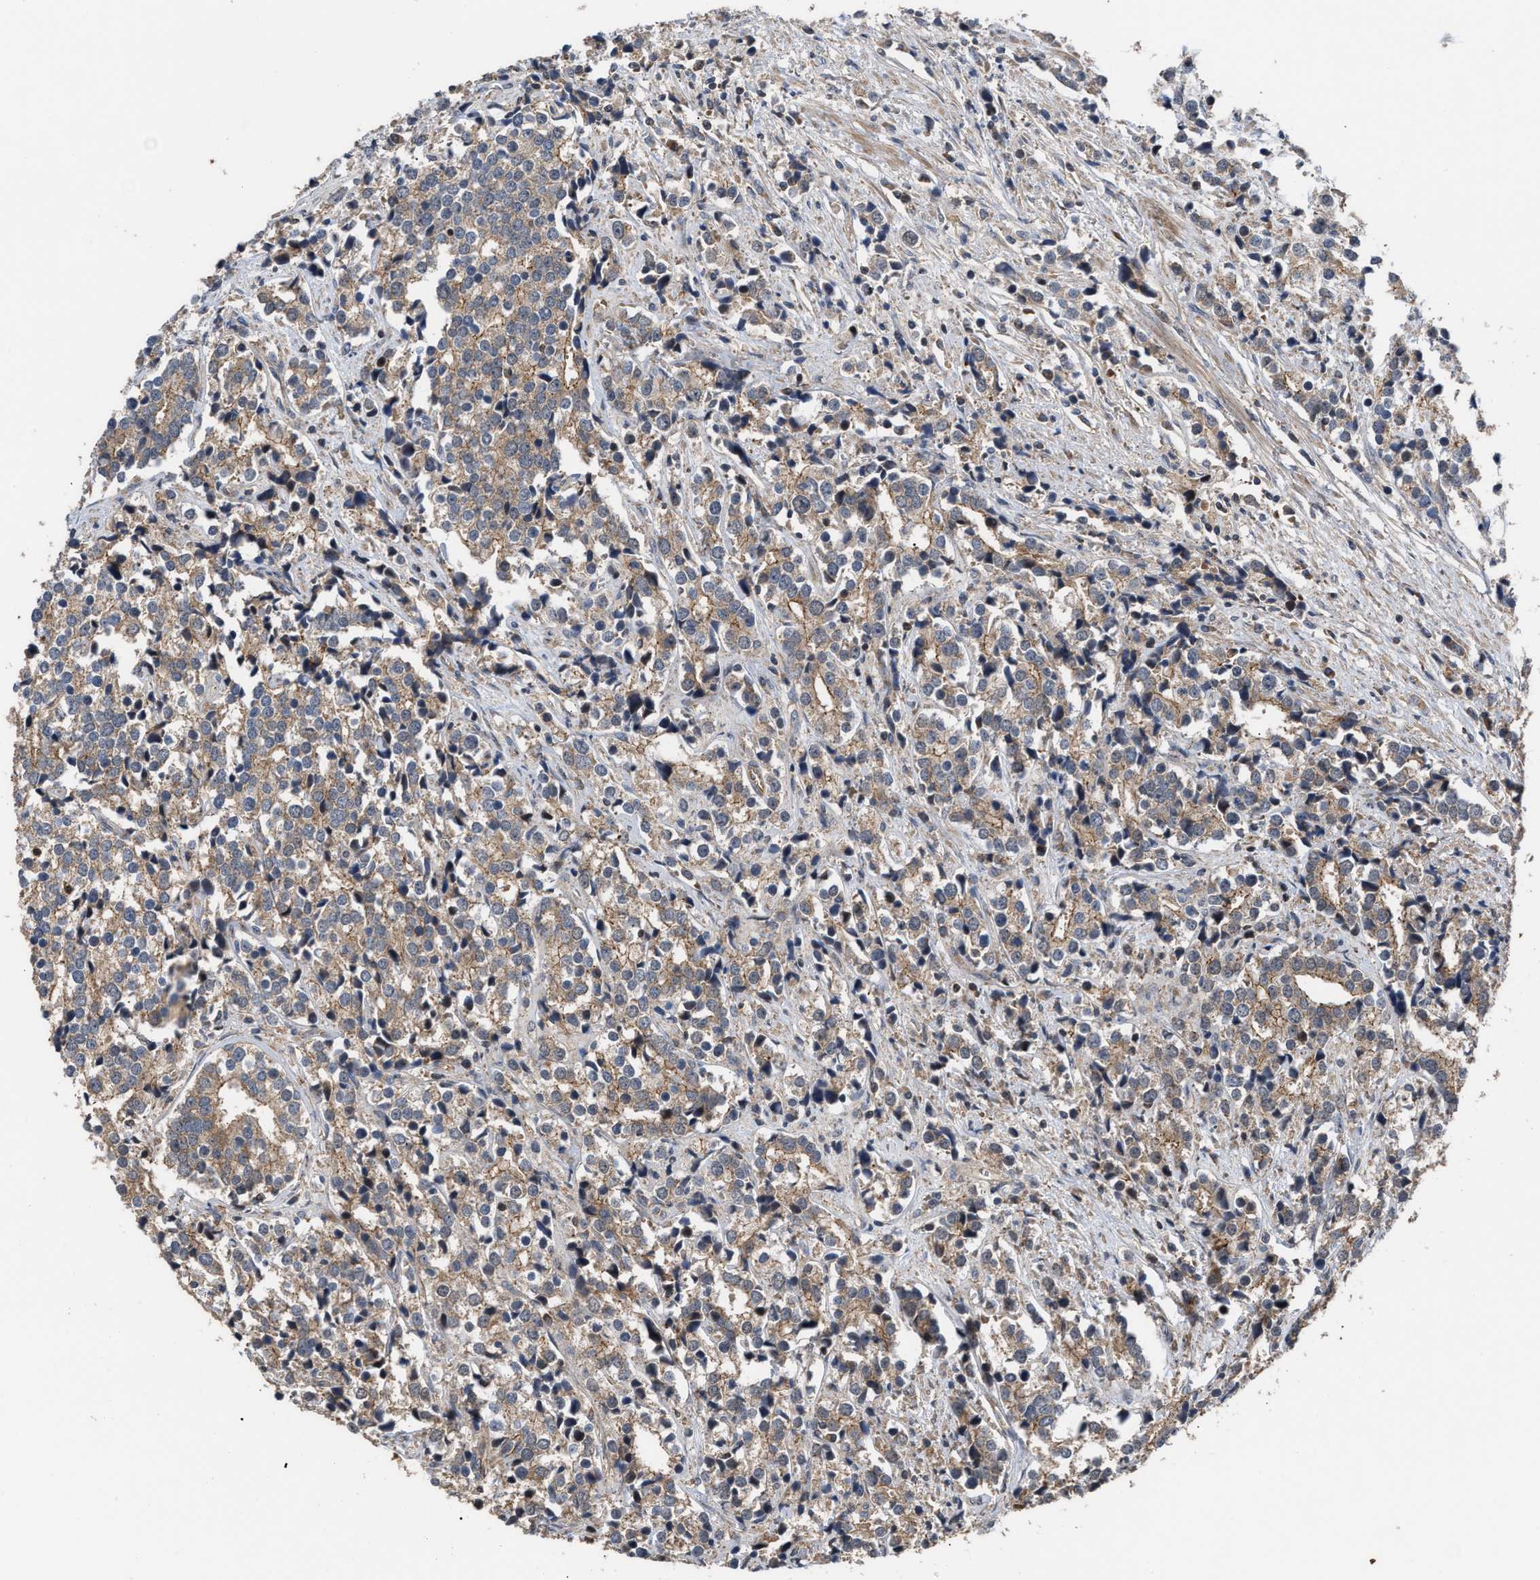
{"staining": {"intensity": "weak", "quantity": ">75%", "location": "cytoplasmic/membranous"}, "tissue": "prostate cancer", "cell_type": "Tumor cells", "image_type": "cancer", "snomed": [{"axis": "morphology", "description": "Adenocarcinoma, High grade"}, {"axis": "topography", "description": "Prostate"}], "caption": "About >75% of tumor cells in prostate cancer (adenocarcinoma (high-grade)) show weak cytoplasmic/membranous protein positivity as visualized by brown immunohistochemical staining.", "gene": "STAU1", "patient": {"sex": "male", "age": 71}}